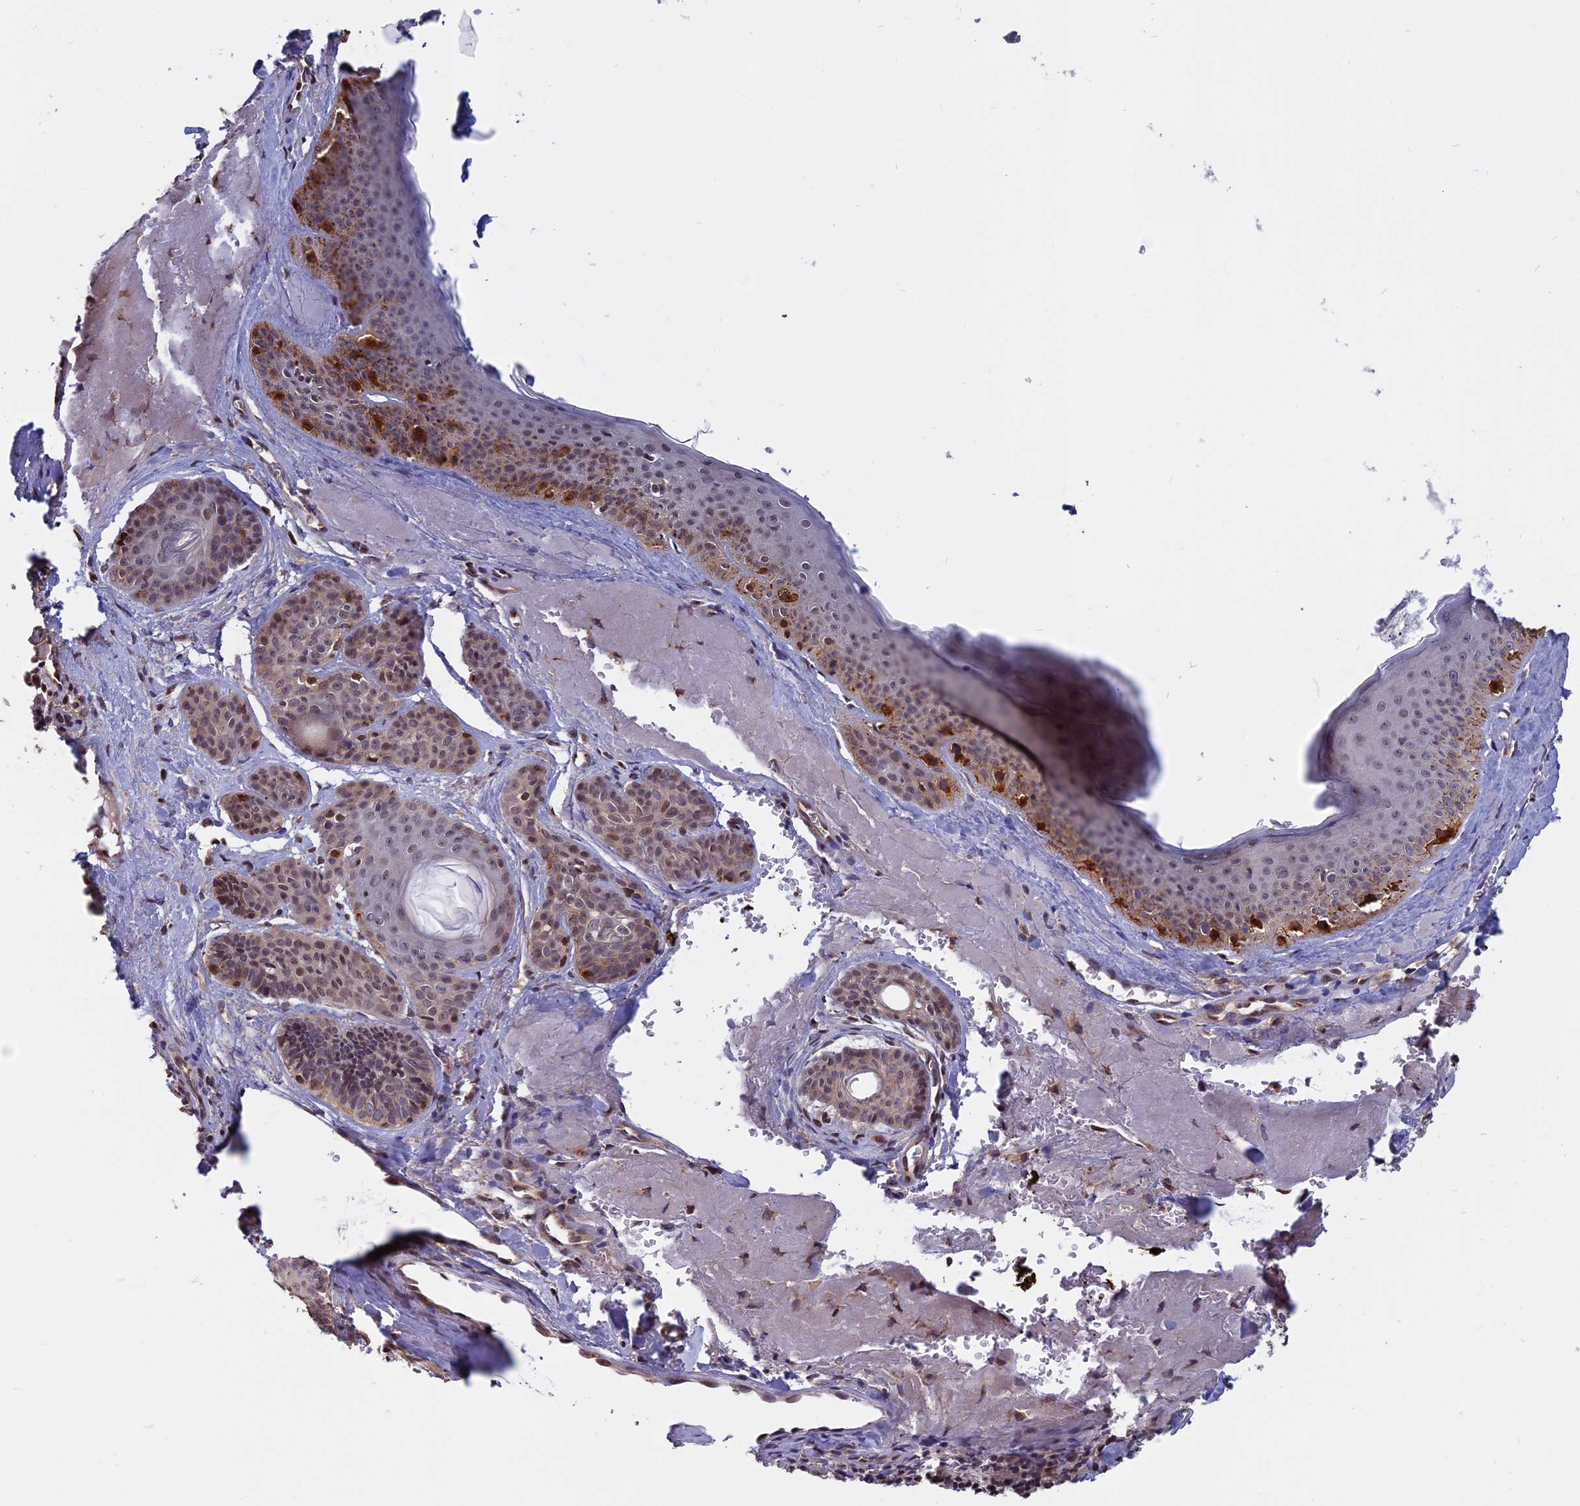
{"staining": {"intensity": "moderate", "quantity": "<25%", "location": "nuclear"}, "tissue": "skin cancer", "cell_type": "Tumor cells", "image_type": "cancer", "snomed": [{"axis": "morphology", "description": "Basal cell carcinoma"}, {"axis": "topography", "description": "Skin"}], "caption": "Immunohistochemical staining of basal cell carcinoma (skin) exhibits low levels of moderate nuclear protein positivity in about <25% of tumor cells. The staining was performed using DAB (3,3'-diaminobenzidine), with brown indicating positive protein expression. Nuclei are stained blue with hematoxylin.", "gene": "CCDC113", "patient": {"sex": "male", "age": 85}}